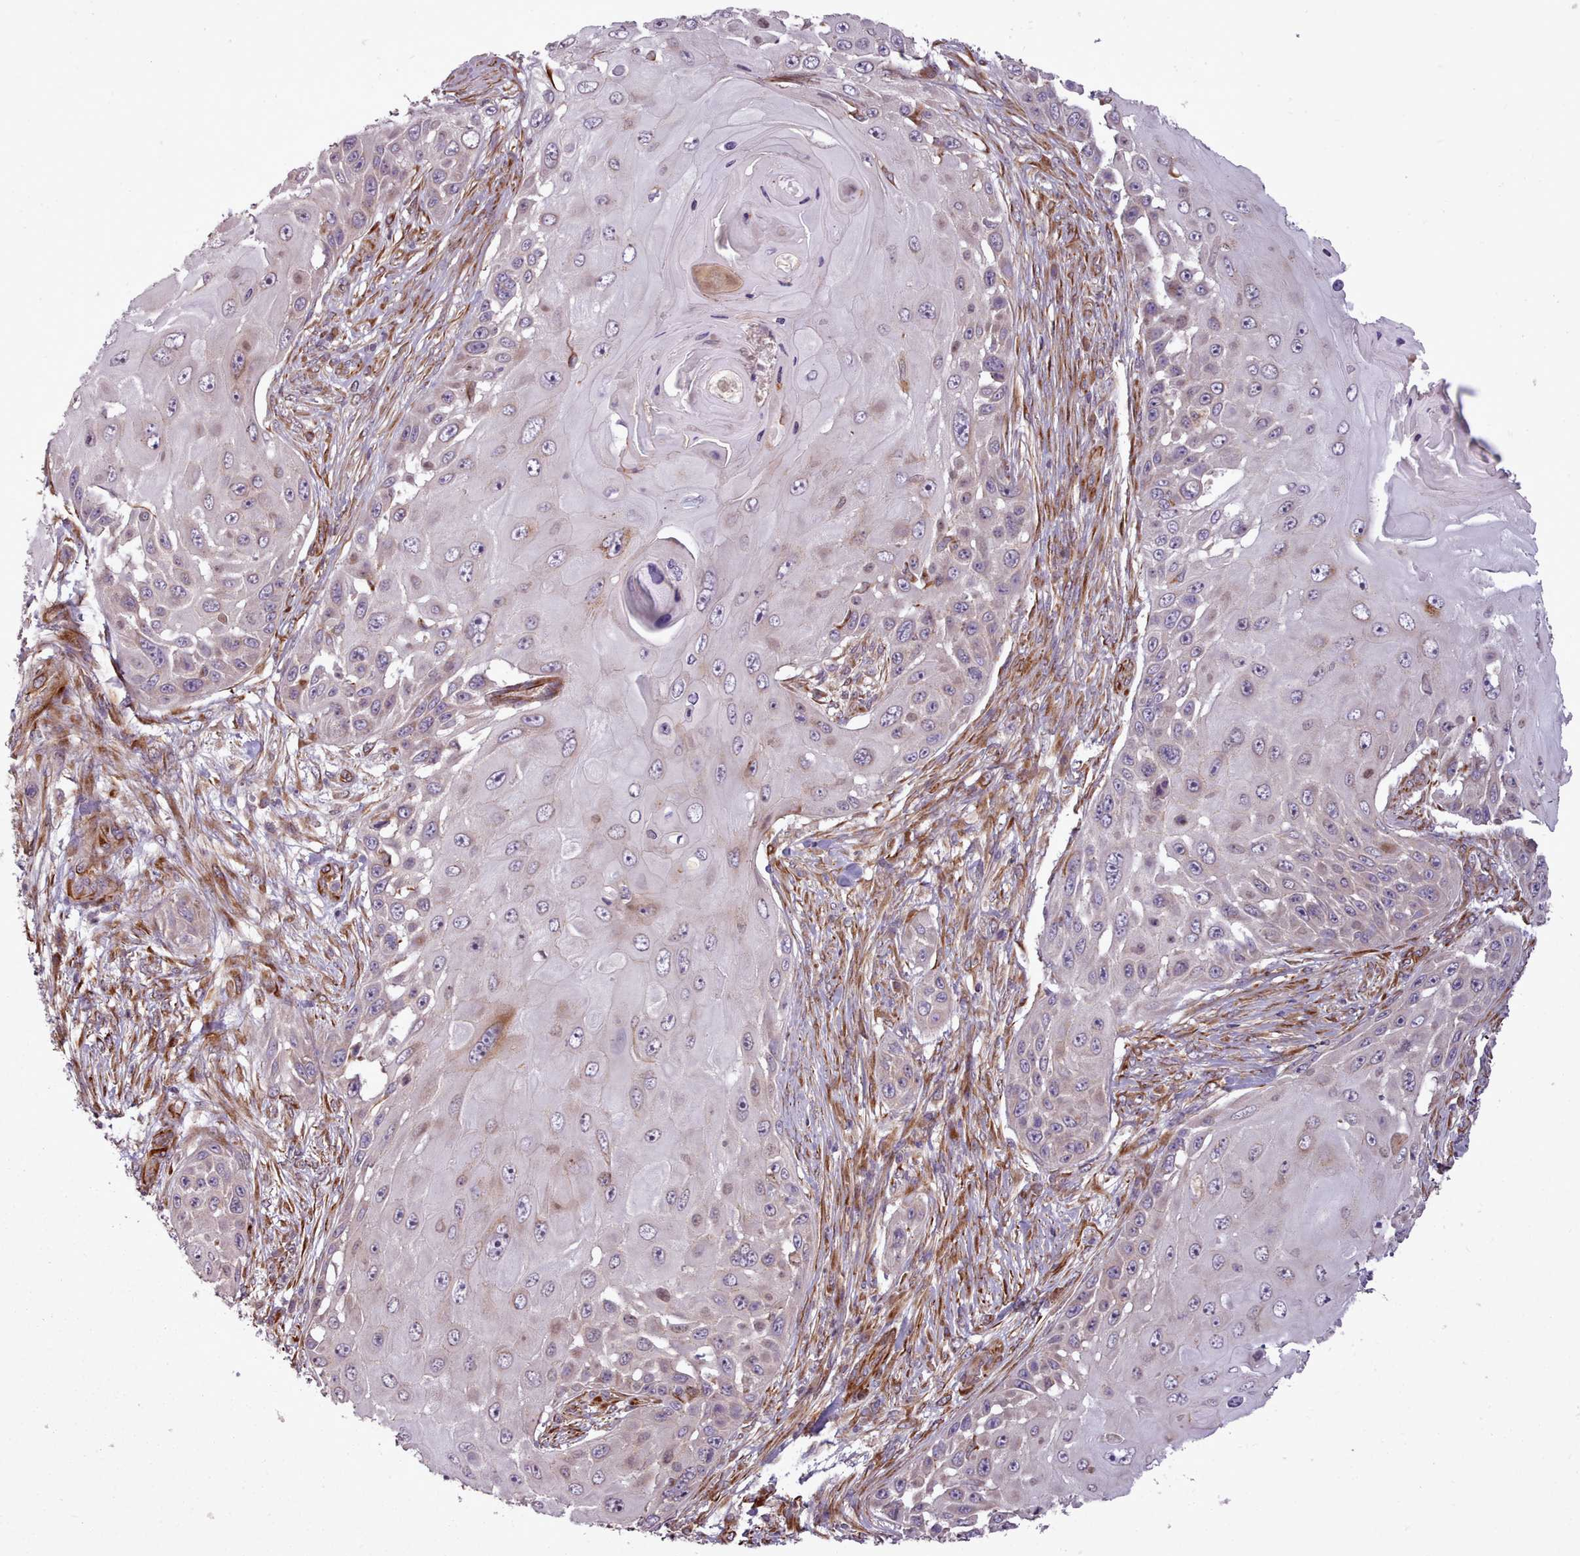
{"staining": {"intensity": "negative", "quantity": "none", "location": "none"}, "tissue": "skin cancer", "cell_type": "Tumor cells", "image_type": "cancer", "snomed": [{"axis": "morphology", "description": "Squamous cell carcinoma, NOS"}, {"axis": "topography", "description": "Skin"}], "caption": "Tumor cells are negative for protein expression in human skin squamous cell carcinoma.", "gene": "GBGT1", "patient": {"sex": "female", "age": 44}}